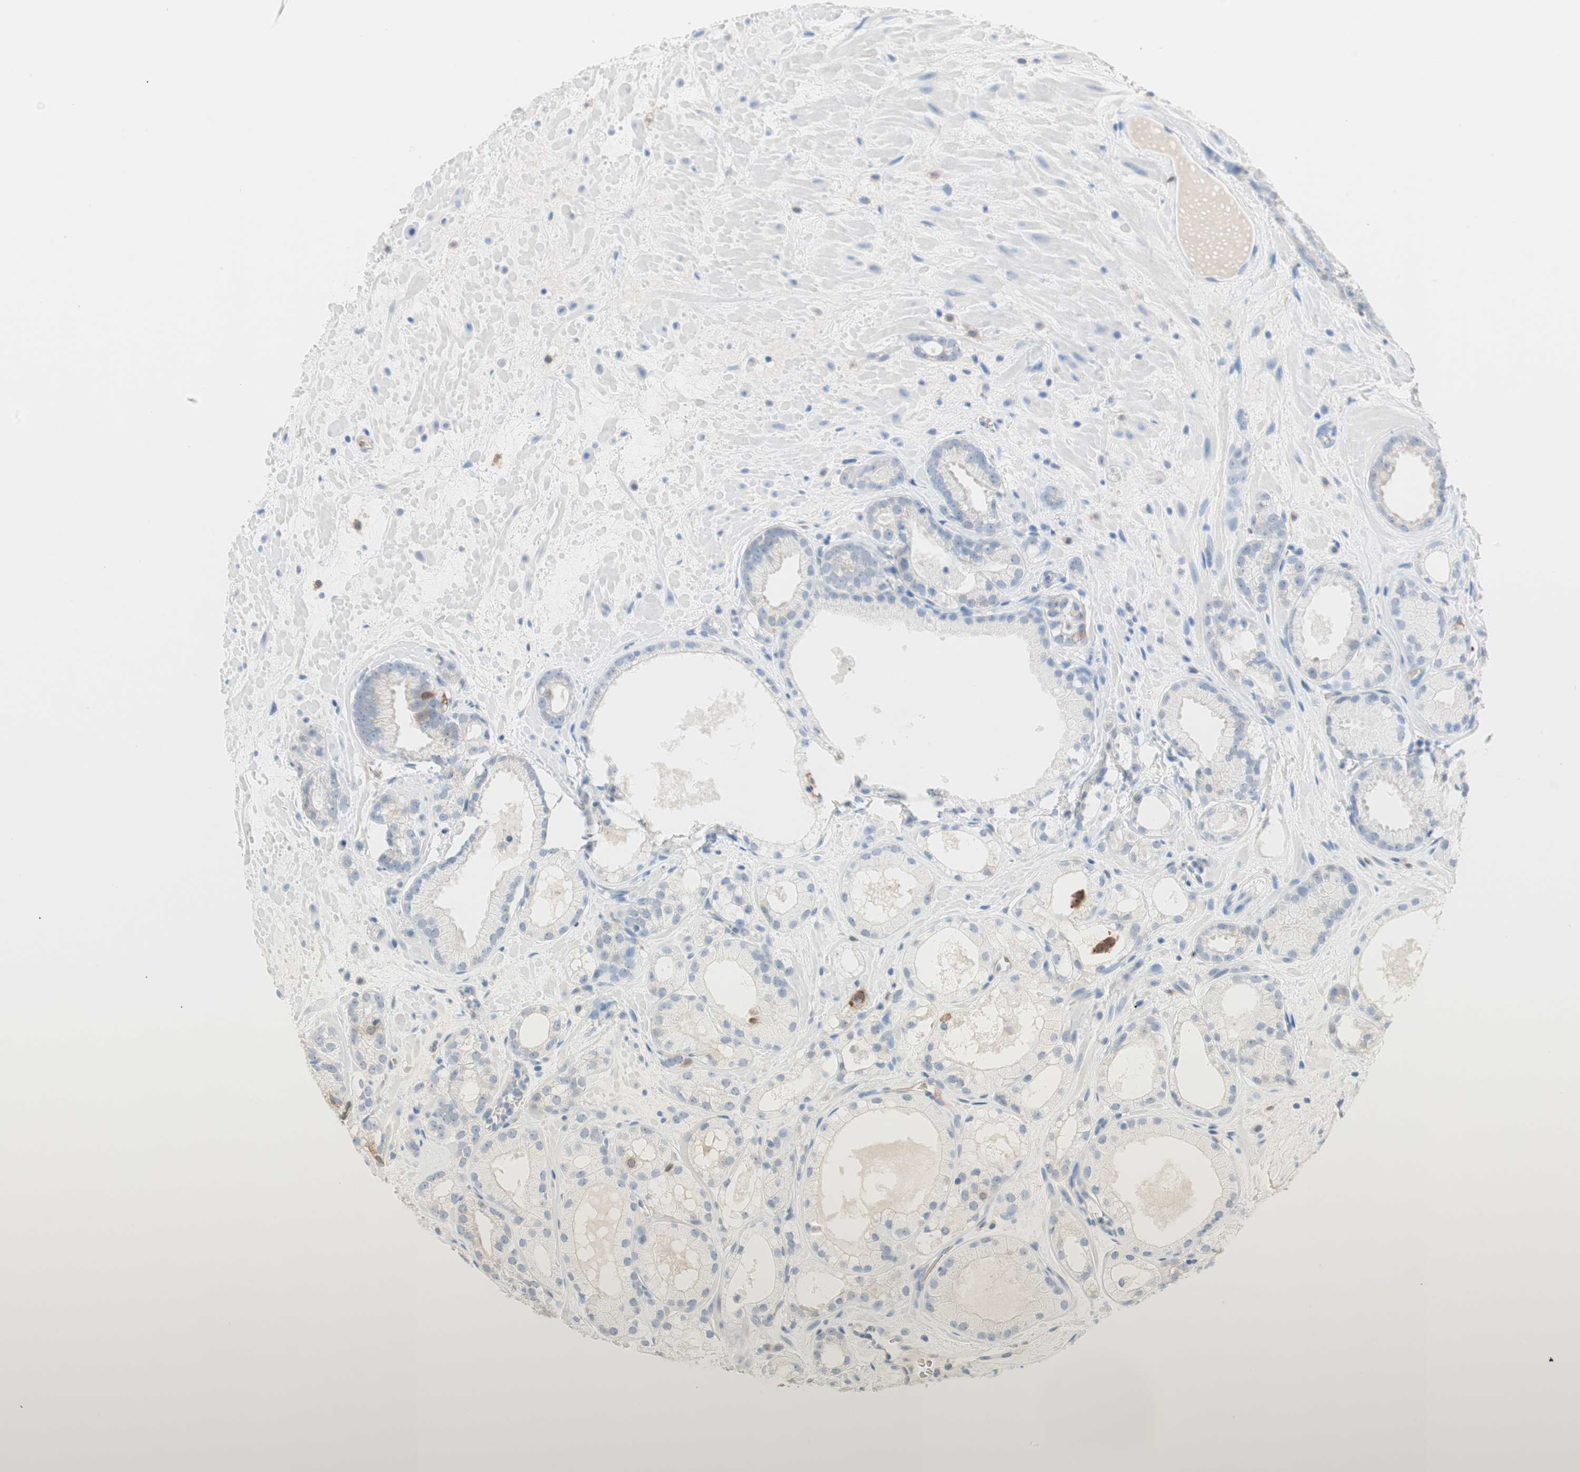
{"staining": {"intensity": "negative", "quantity": "none", "location": "none"}, "tissue": "prostate cancer", "cell_type": "Tumor cells", "image_type": "cancer", "snomed": [{"axis": "morphology", "description": "Adenocarcinoma, Low grade"}, {"axis": "topography", "description": "Prostate"}], "caption": "The histopathology image demonstrates no significant expression in tumor cells of prostate cancer.", "gene": "GLUL", "patient": {"sex": "male", "age": 57}}